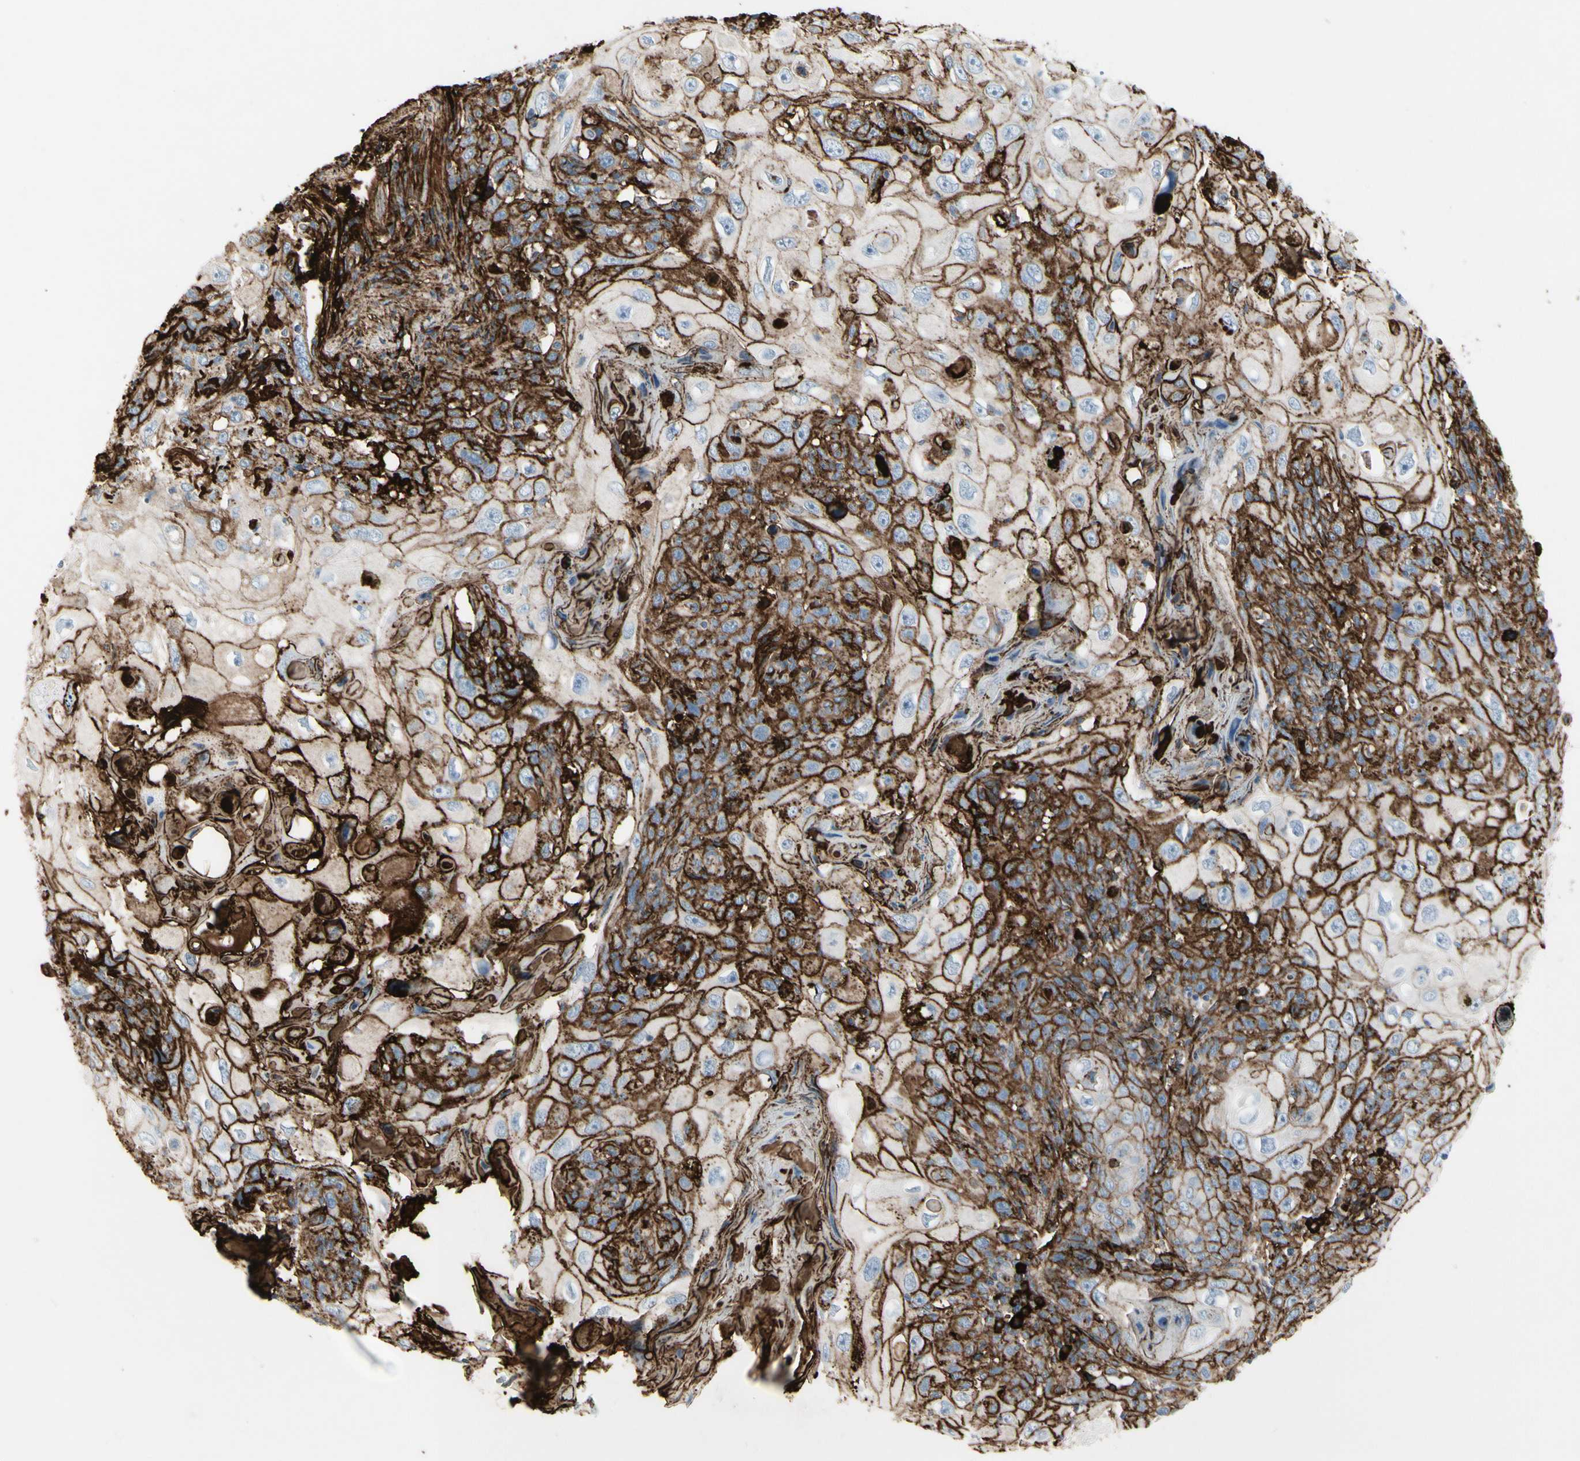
{"staining": {"intensity": "strong", "quantity": "25%-75%", "location": "cytoplasmic/membranous"}, "tissue": "skin cancer", "cell_type": "Tumor cells", "image_type": "cancer", "snomed": [{"axis": "morphology", "description": "Squamous cell carcinoma, NOS"}, {"axis": "topography", "description": "Skin"}], "caption": "This histopathology image shows IHC staining of human skin cancer, with high strong cytoplasmic/membranous expression in about 25%-75% of tumor cells.", "gene": "IGHG1", "patient": {"sex": "female", "age": 88}}